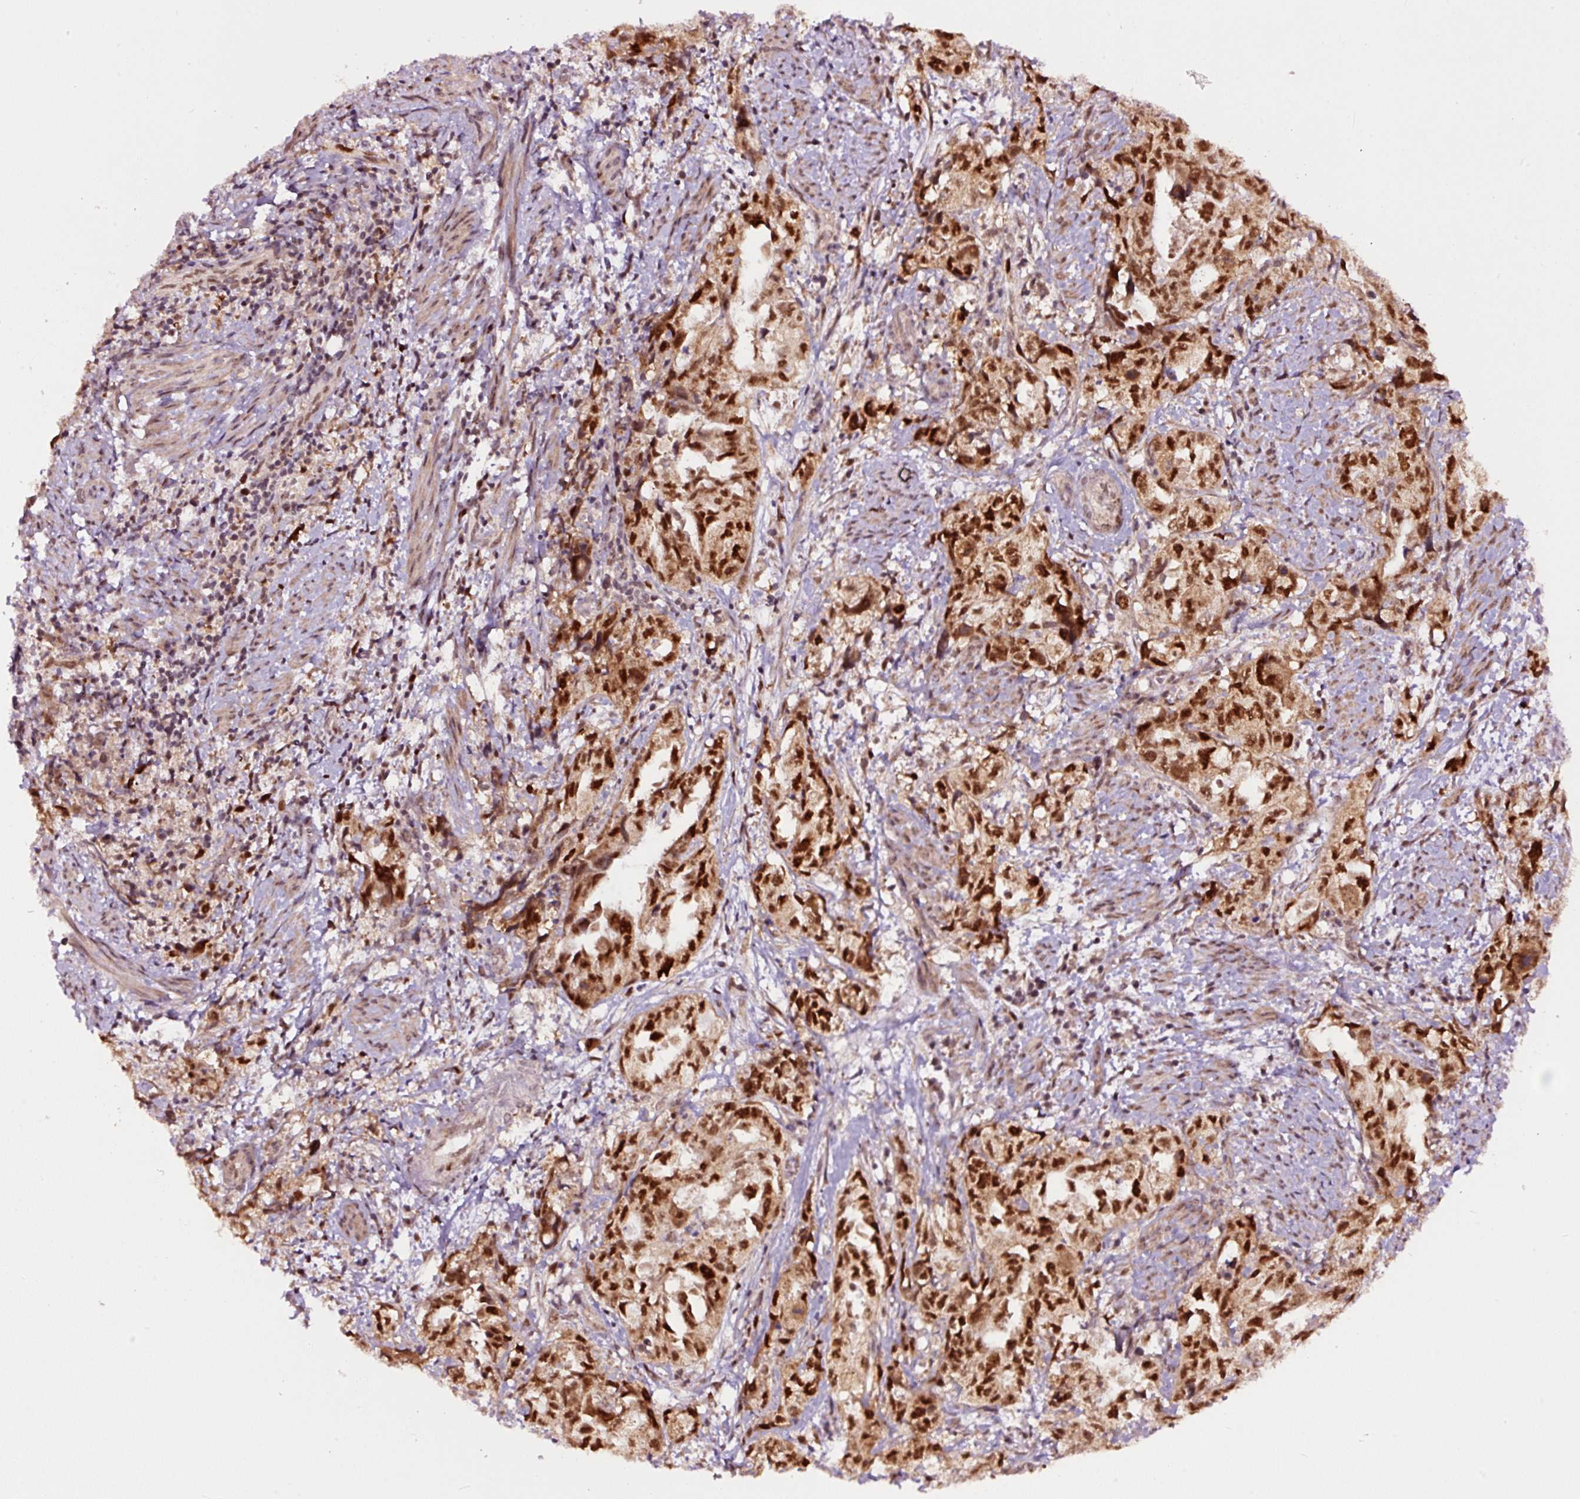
{"staining": {"intensity": "strong", "quantity": ">75%", "location": "nuclear"}, "tissue": "endometrial cancer", "cell_type": "Tumor cells", "image_type": "cancer", "snomed": [{"axis": "morphology", "description": "Adenocarcinoma, NOS"}, {"axis": "topography", "description": "Endometrium"}], "caption": "High-power microscopy captured an IHC micrograph of endometrial cancer, revealing strong nuclear positivity in approximately >75% of tumor cells.", "gene": "RFC4", "patient": {"sex": "female", "age": 65}}